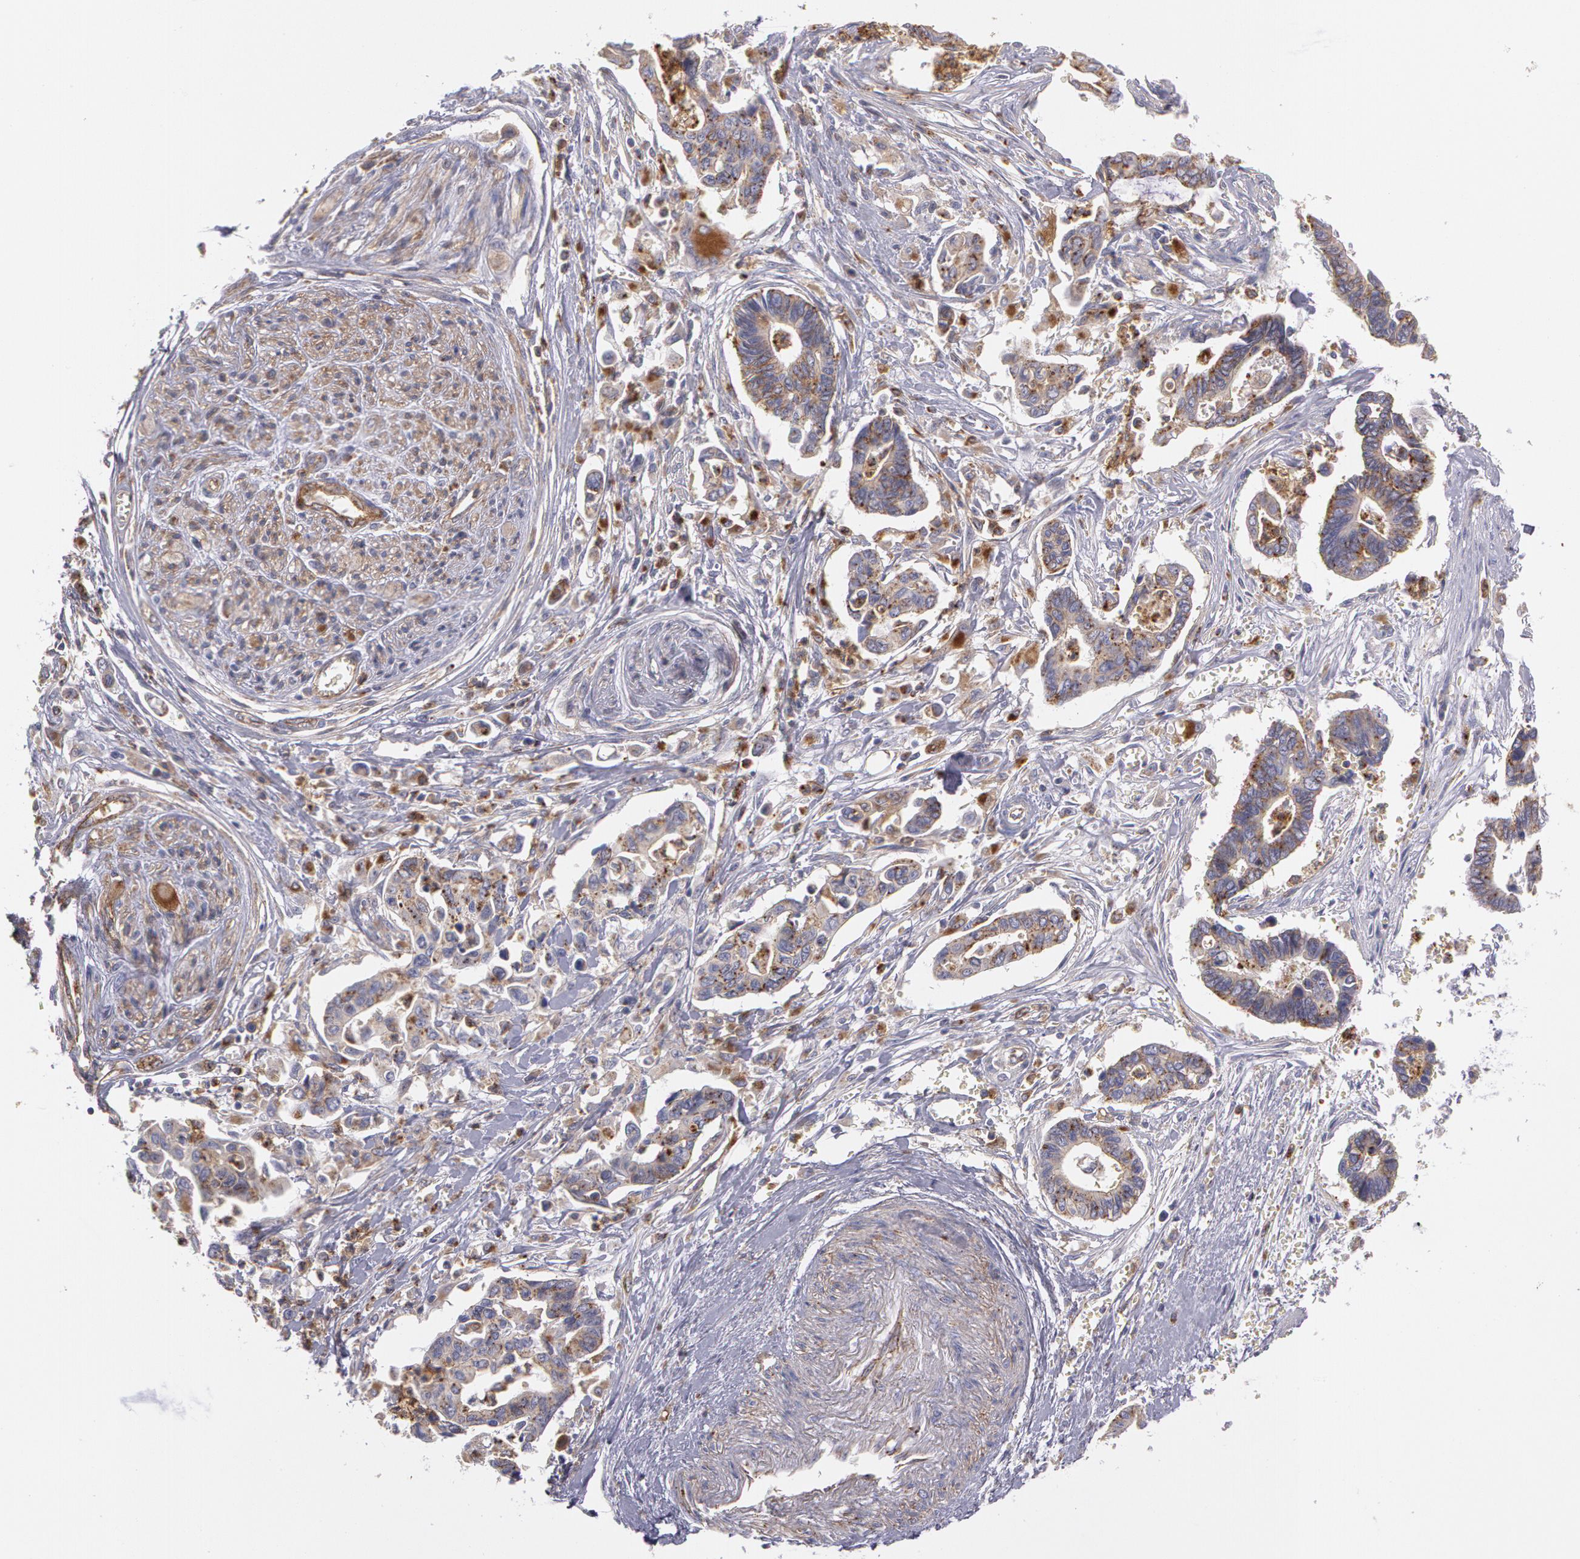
{"staining": {"intensity": "weak", "quantity": ">75%", "location": "cytoplasmic/membranous"}, "tissue": "pancreatic cancer", "cell_type": "Tumor cells", "image_type": "cancer", "snomed": [{"axis": "morphology", "description": "Adenocarcinoma, NOS"}, {"axis": "topography", "description": "Pancreas"}], "caption": "Human pancreatic cancer (adenocarcinoma) stained with a protein marker reveals weak staining in tumor cells.", "gene": "FLOT2", "patient": {"sex": "female", "age": 70}}